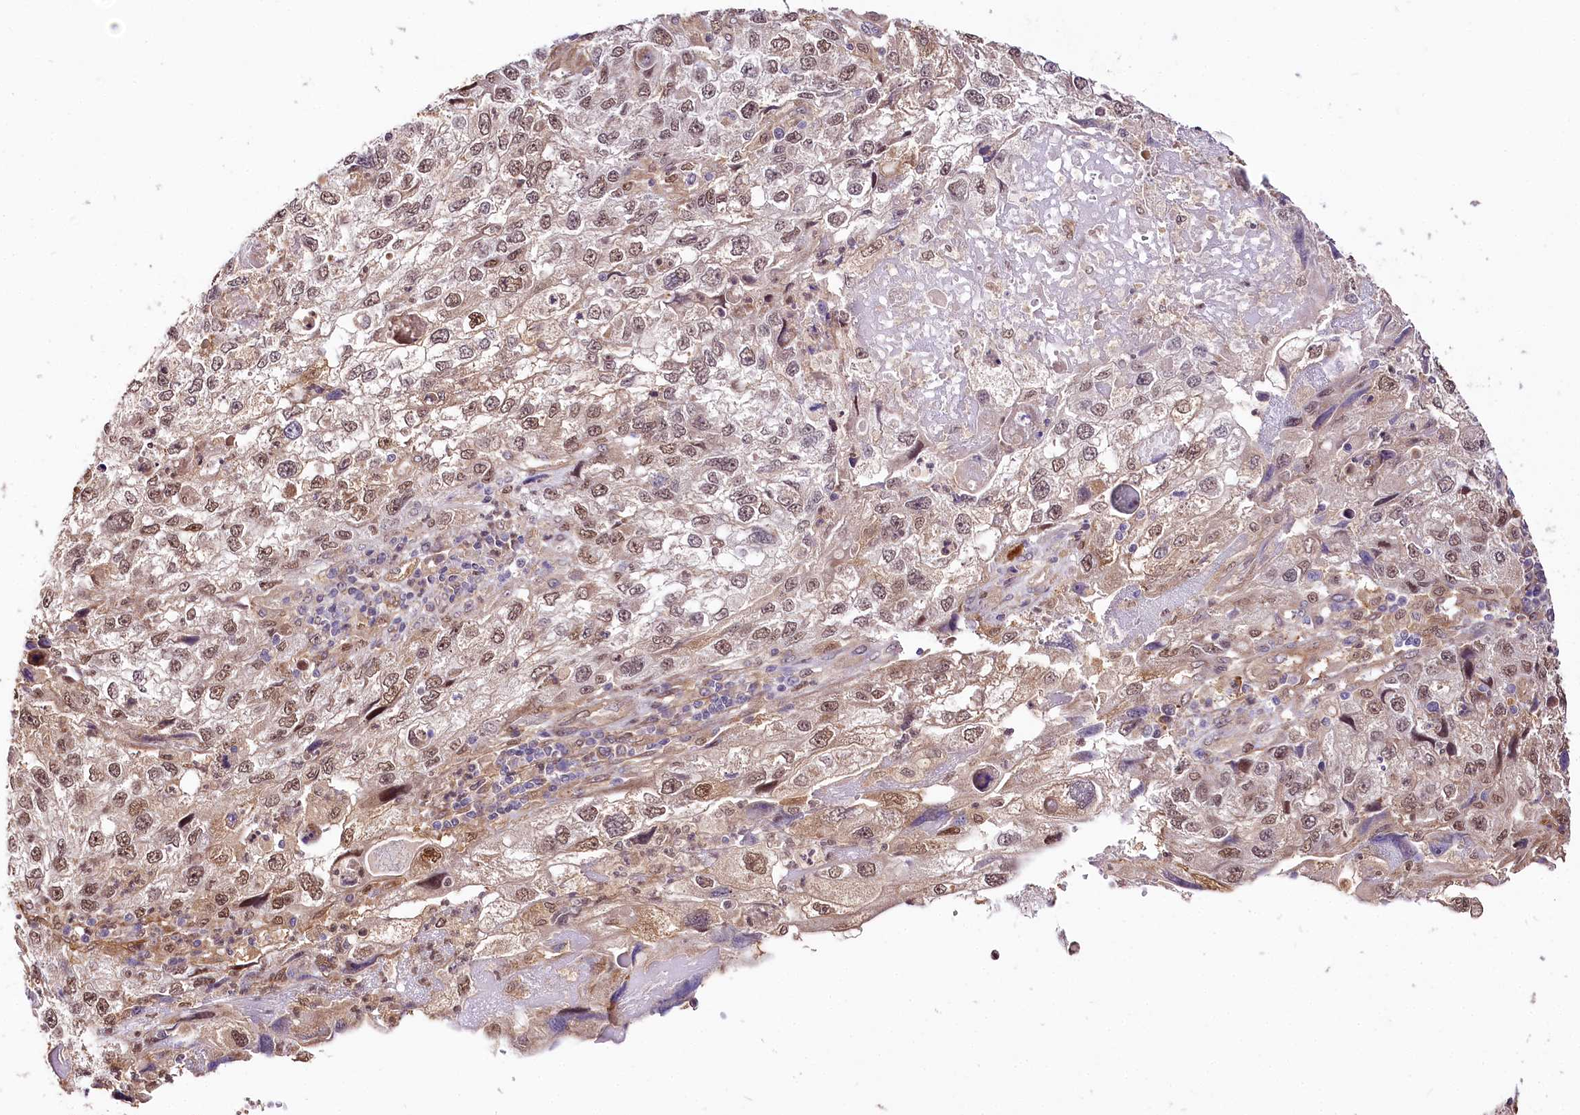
{"staining": {"intensity": "weak", "quantity": ">75%", "location": "nuclear"}, "tissue": "endometrial cancer", "cell_type": "Tumor cells", "image_type": "cancer", "snomed": [{"axis": "morphology", "description": "Adenocarcinoma, NOS"}, {"axis": "topography", "description": "Endometrium"}], "caption": "A brown stain shows weak nuclear positivity of a protein in endometrial cancer tumor cells. (IHC, brightfield microscopy, high magnification).", "gene": "GNL3L", "patient": {"sex": "female", "age": 49}}